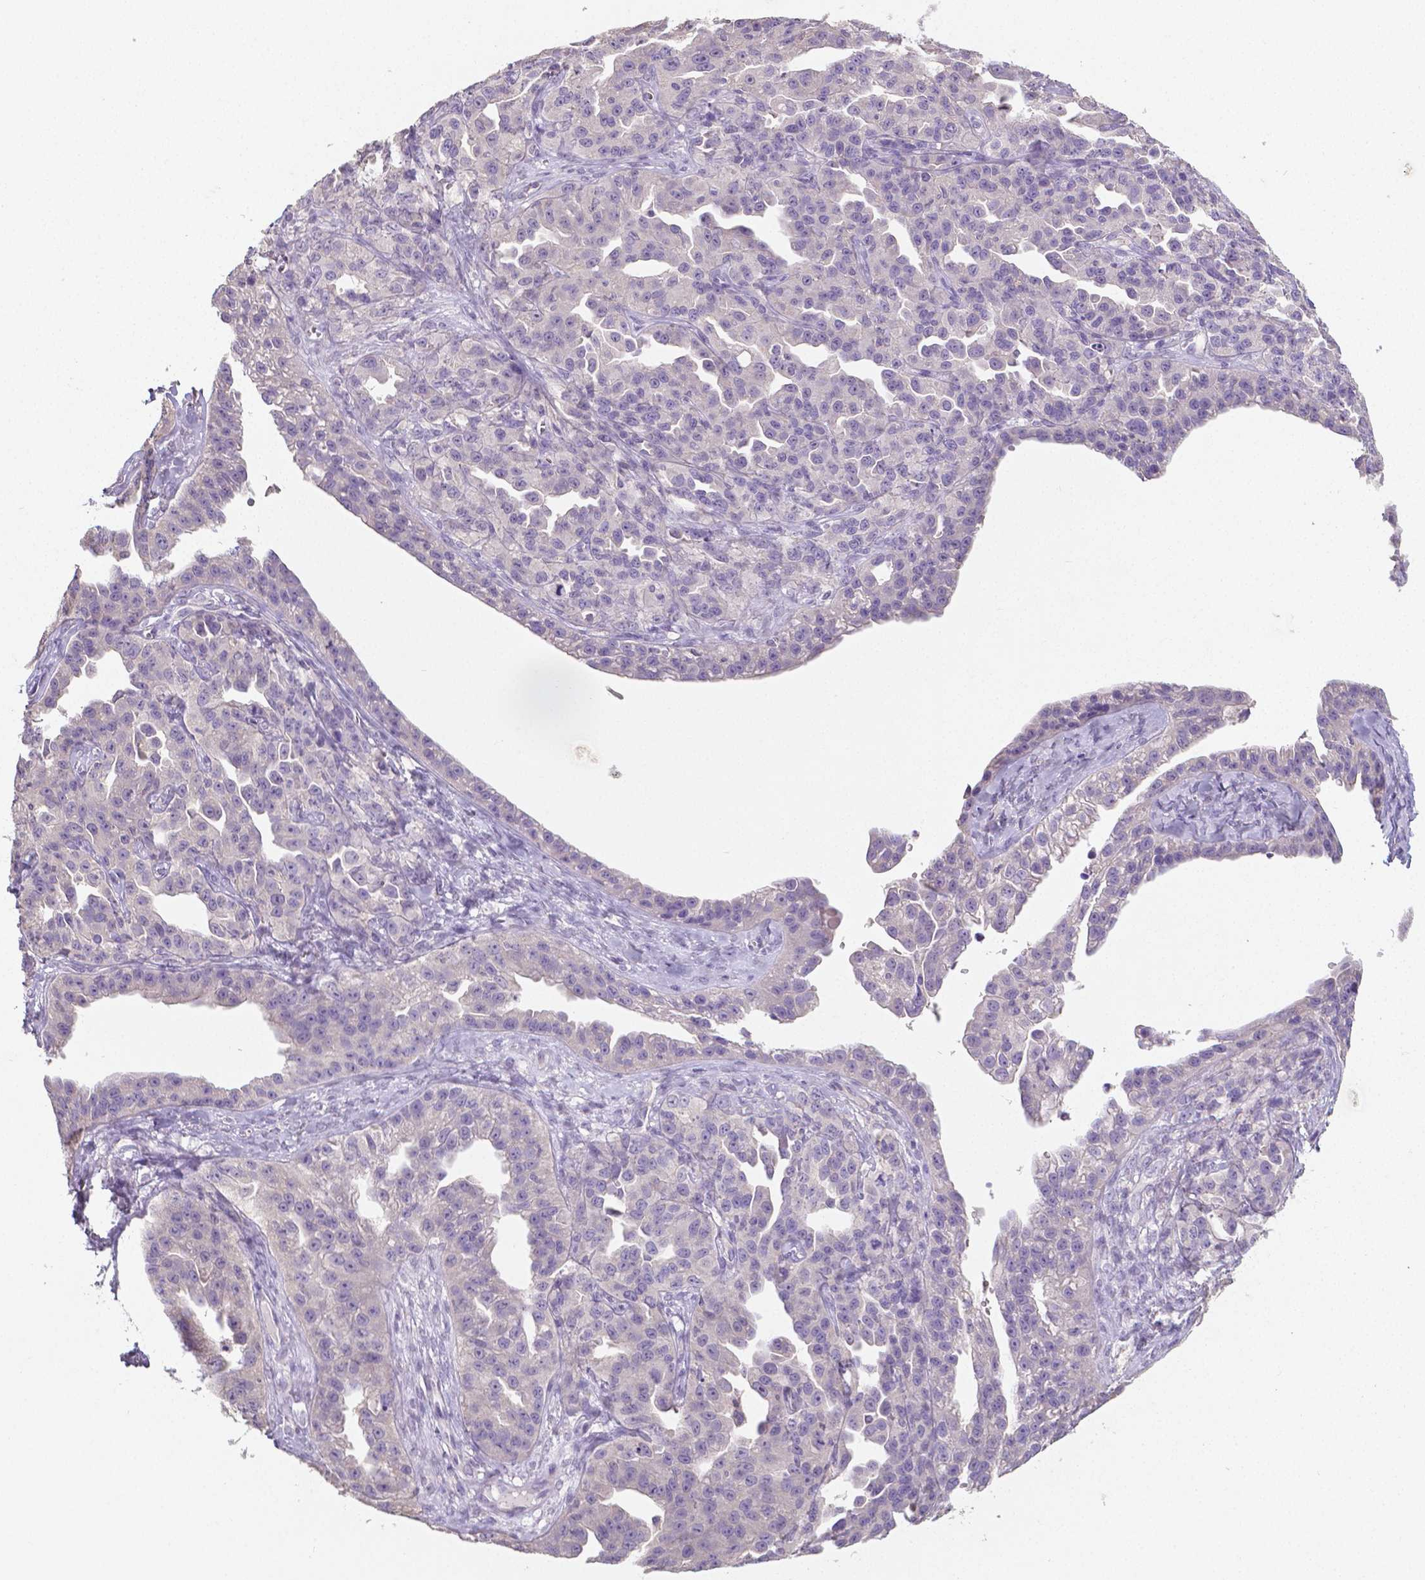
{"staining": {"intensity": "negative", "quantity": "none", "location": "none"}, "tissue": "ovarian cancer", "cell_type": "Tumor cells", "image_type": "cancer", "snomed": [{"axis": "morphology", "description": "Cystadenocarcinoma, serous, NOS"}, {"axis": "topography", "description": "Ovary"}], "caption": "The image demonstrates no staining of tumor cells in ovarian cancer (serous cystadenocarcinoma).", "gene": "CRMP1", "patient": {"sex": "female", "age": 75}}